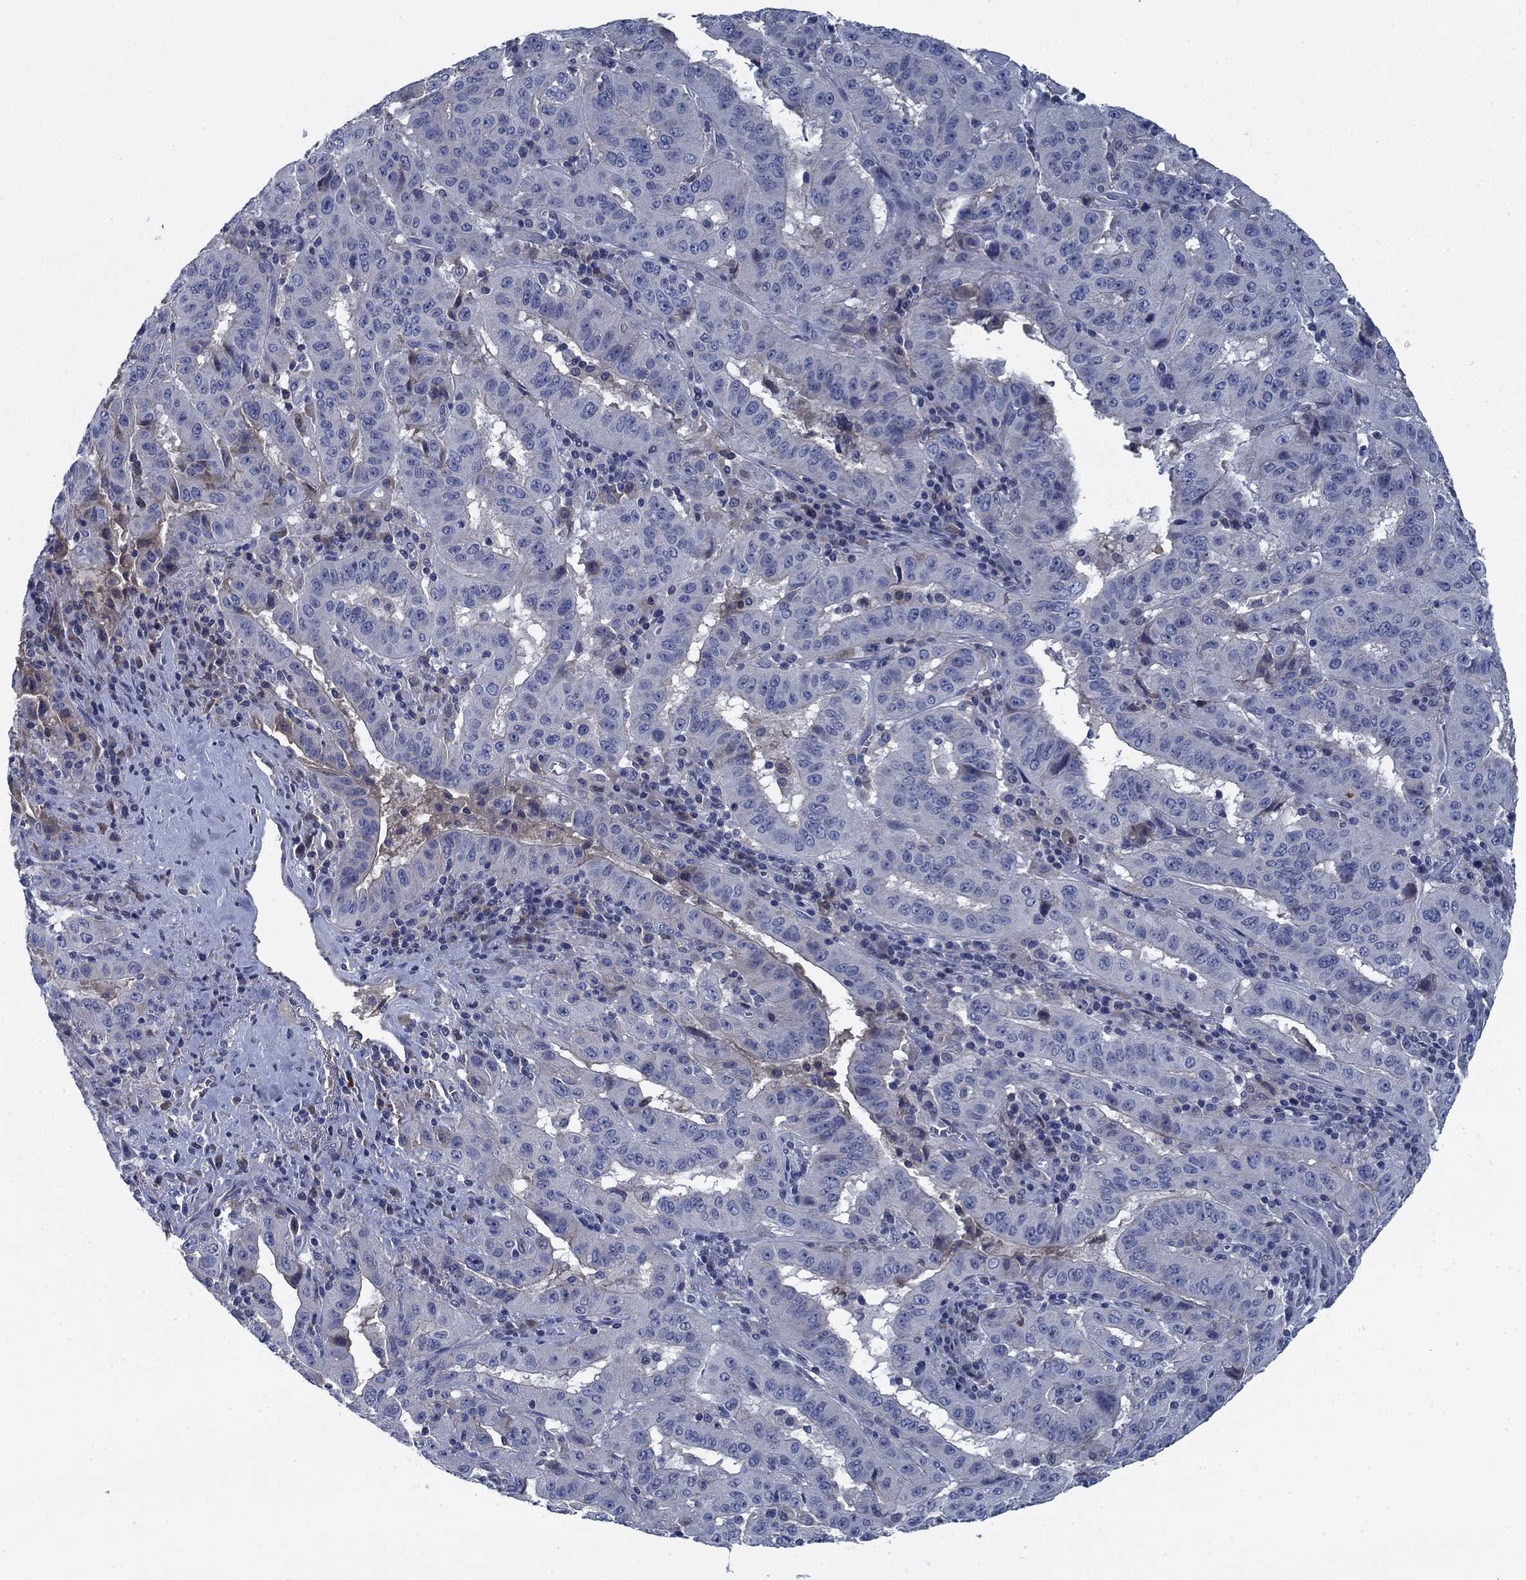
{"staining": {"intensity": "negative", "quantity": "none", "location": "none"}, "tissue": "pancreatic cancer", "cell_type": "Tumor cells", "image_type": "cancer", "snomed": [{"axis": "morphology", "description": "Adenocarcinoma, NOS"}, {"axis": "topography", "description": "Pancreas"}], "caption": "DAB immunohistochemical staining of pancreatic cancer exhibits no significant staining in tumor cells.", "gene": "PNMA8A", "patient": {"sex": "male", "age": 63}}